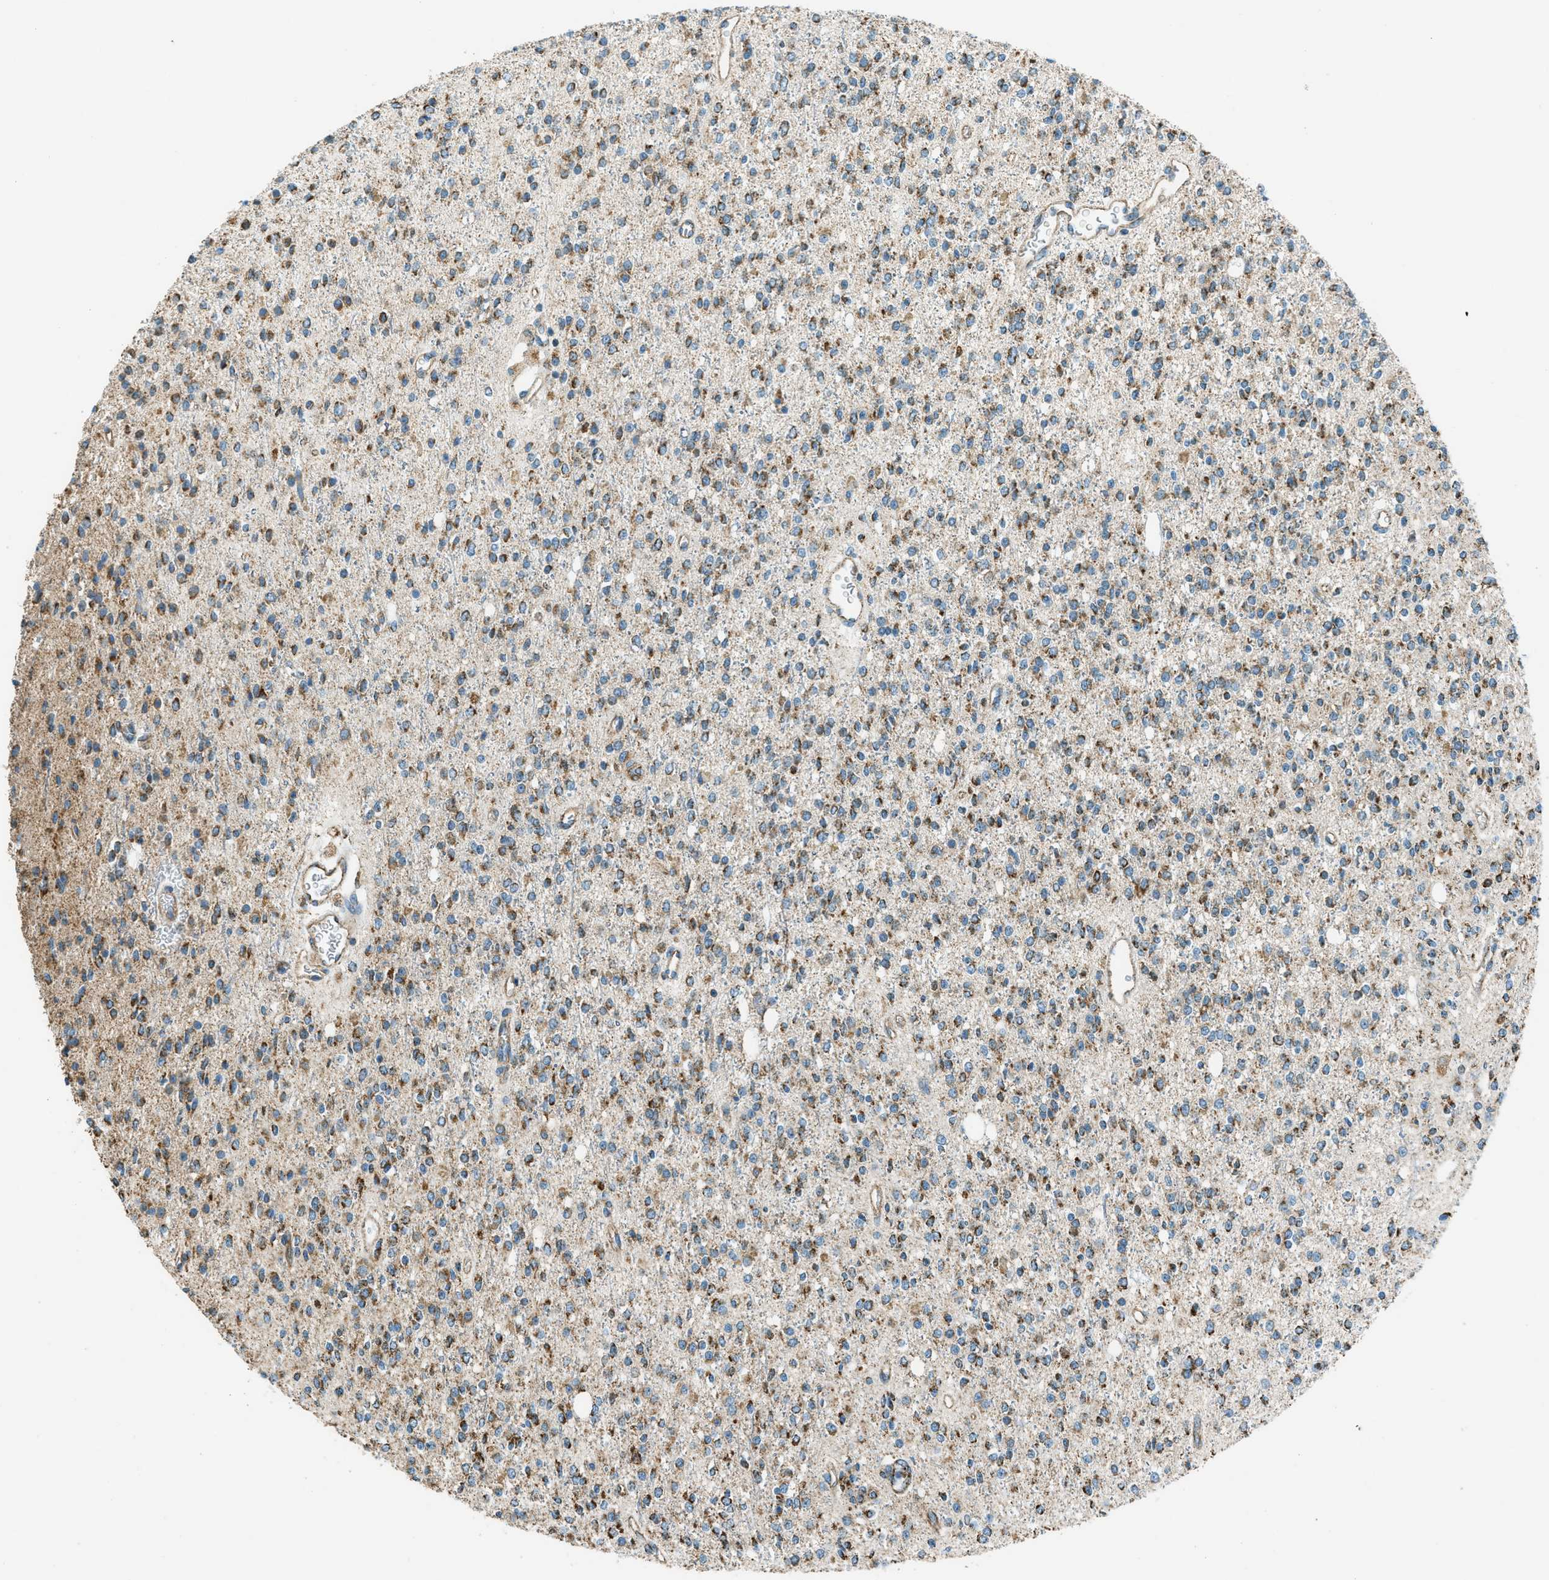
{"staining": {"intensity": "moderate", "quantity": ">75%", "location": "cytoplasmic/membranous"}, "tissue": "glioma", "cell_type": "Tumor cells", "image_type": "cancer", "snomed": [{"axis": "morphology", "description": "Glioma, malignant, High grade"}, {"axis": "topography", "description": "Brain"}], "caption": "Tumor cells display moderate cytoplasmic/membranous expression in approximately >75% of cells in malignant glioma (high-grade). The staining is performed using DAB brown chromogen to label protein expression. The nuclei are counter-stained blue using hematoxylin.", "gene": "CHST15", "patient": {"sex": "male", "age": 34}}